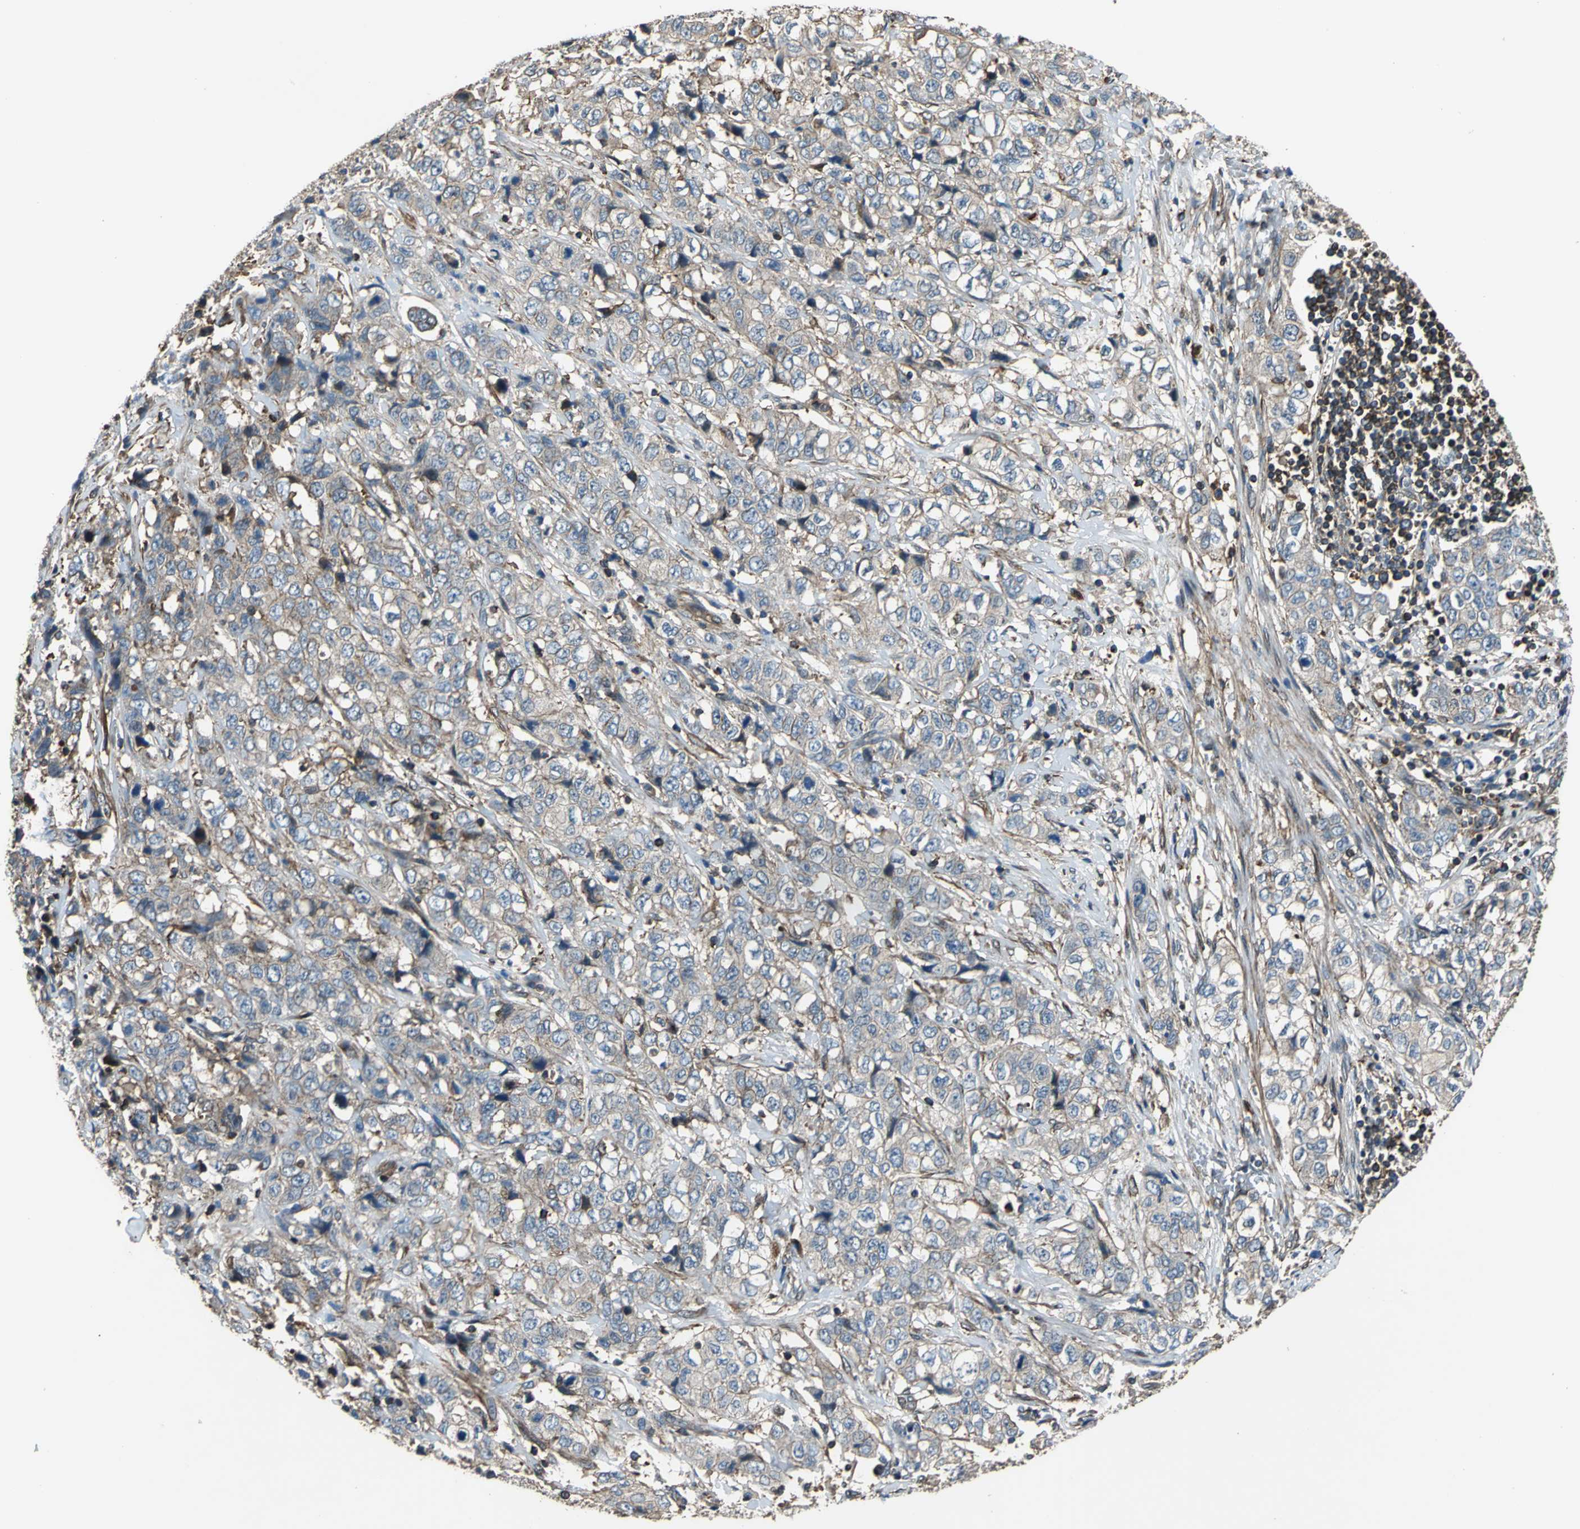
{"staining": {"intensity": "weak", "quantity": ">75%", "location": "cytoplasmic/membranous"}, "tissue": "stomach cancer", "cell_type": "Tumor cells", "image_type": "cancer", "snomed": [{"axis": "morphology", "description": "Adenocarcinoma, NOS"}, {"axis": "topography", "description": "Stomach"}], "caption": "This micrograph demonstrates IHC staining of human stomach adenocarcinoma, with low weak cytoplasmic/membranous positivity in about >75% of tumor cells.", "gene": "PARVA", "patient": {"sex": "male", "age": 48}}